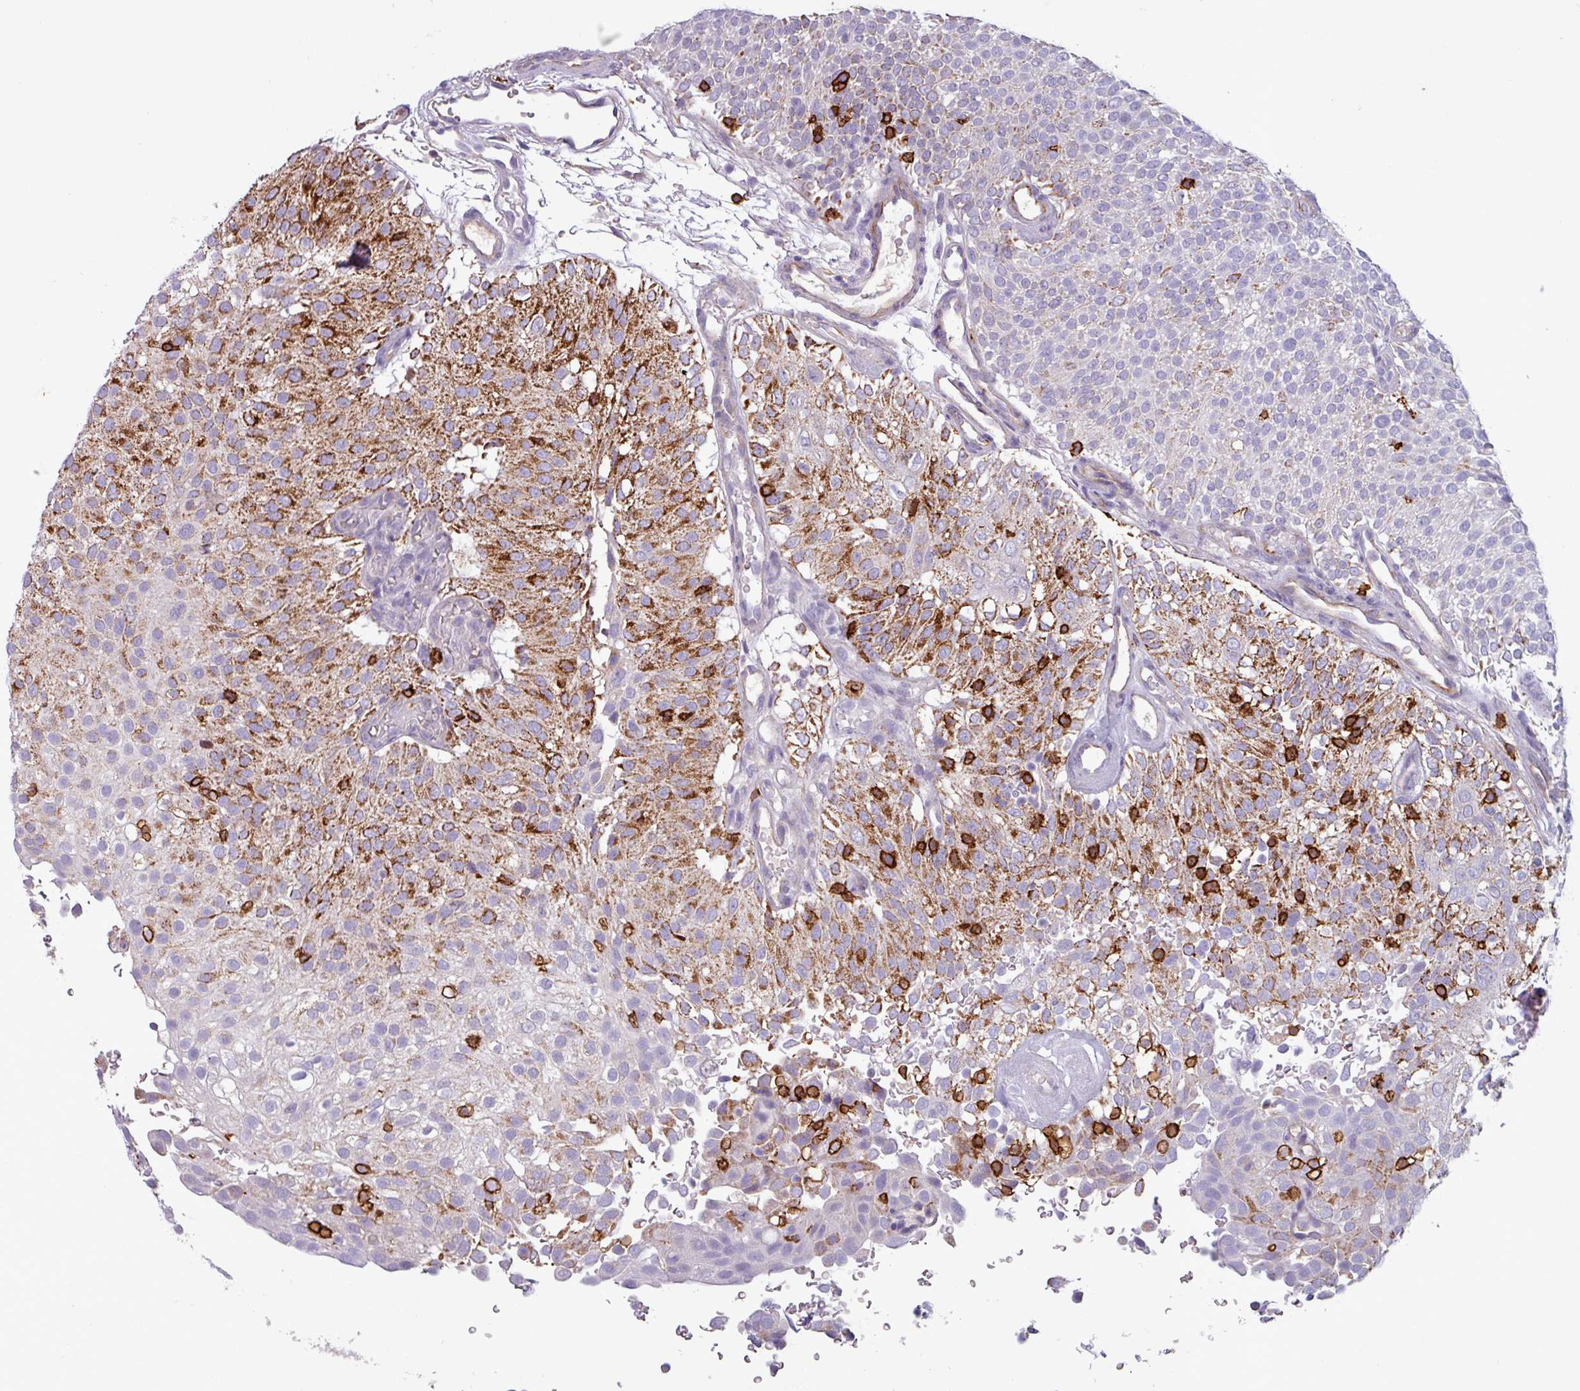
{"staining": {"intensity": "moderate", "quantity": "25%-75%", "location": "cytoplasmic/membranous"}, "tissue": "urothelial cancer", "cell_type": "Tumor cells", "image_type": "cancer", "snomed": [{"axis": "morphology", "description": "Urothelial carcinoma, Low grade"}, {"axis": "topography", "description": "Urinary bladder"}], "caption": "Immunohistochemistry (IHC) (DAB (3,3'-diaminobenzidine)) staining of human urothelial cancer demonstrates moderate cytoplasmic/membranous protein expression in about 25%-75% of tumor cells.", "gene": "CD8A", "patient": {"sex": "male", "age": 78}}